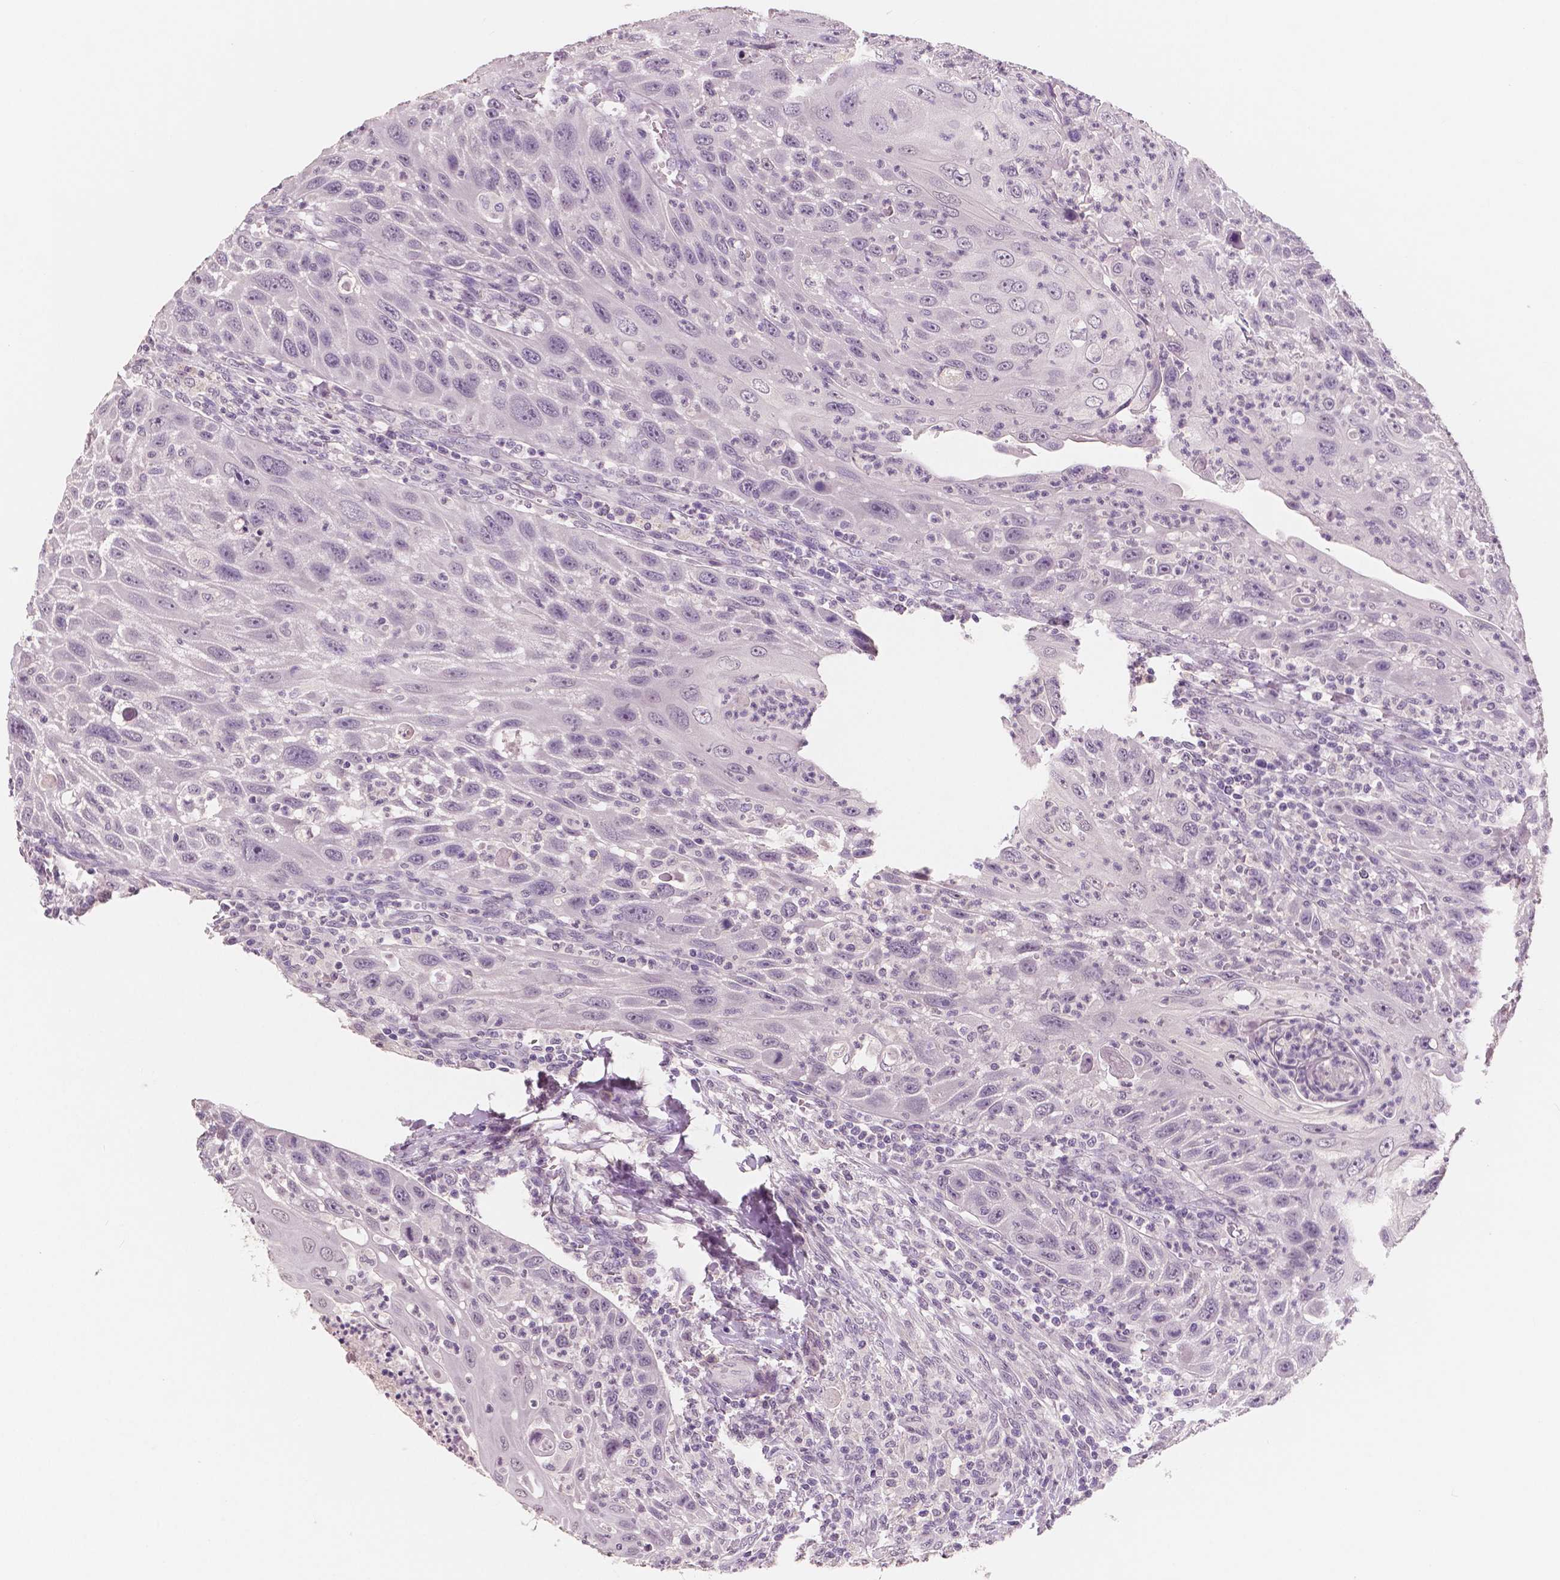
{"staining": {"intensity": "negative", "quantity": "none", "location": "none"}, "tissue": "head and neck cancer", "cell_type": "Tumor cells", "image_type": "cancer", "snomed": [{"axis": "morphology", "description": "Squamous cell carcinoma, NOS"}, {"axis": "topography", "description": "Head-Neck"}], "caption": "DAB immunohistochemical staining of human head and neck squamous cell carcinoma shows no significant positivity in tumor cells.", "gene": "NECAB1", "patient": {"sex": "male", "age": 69}}